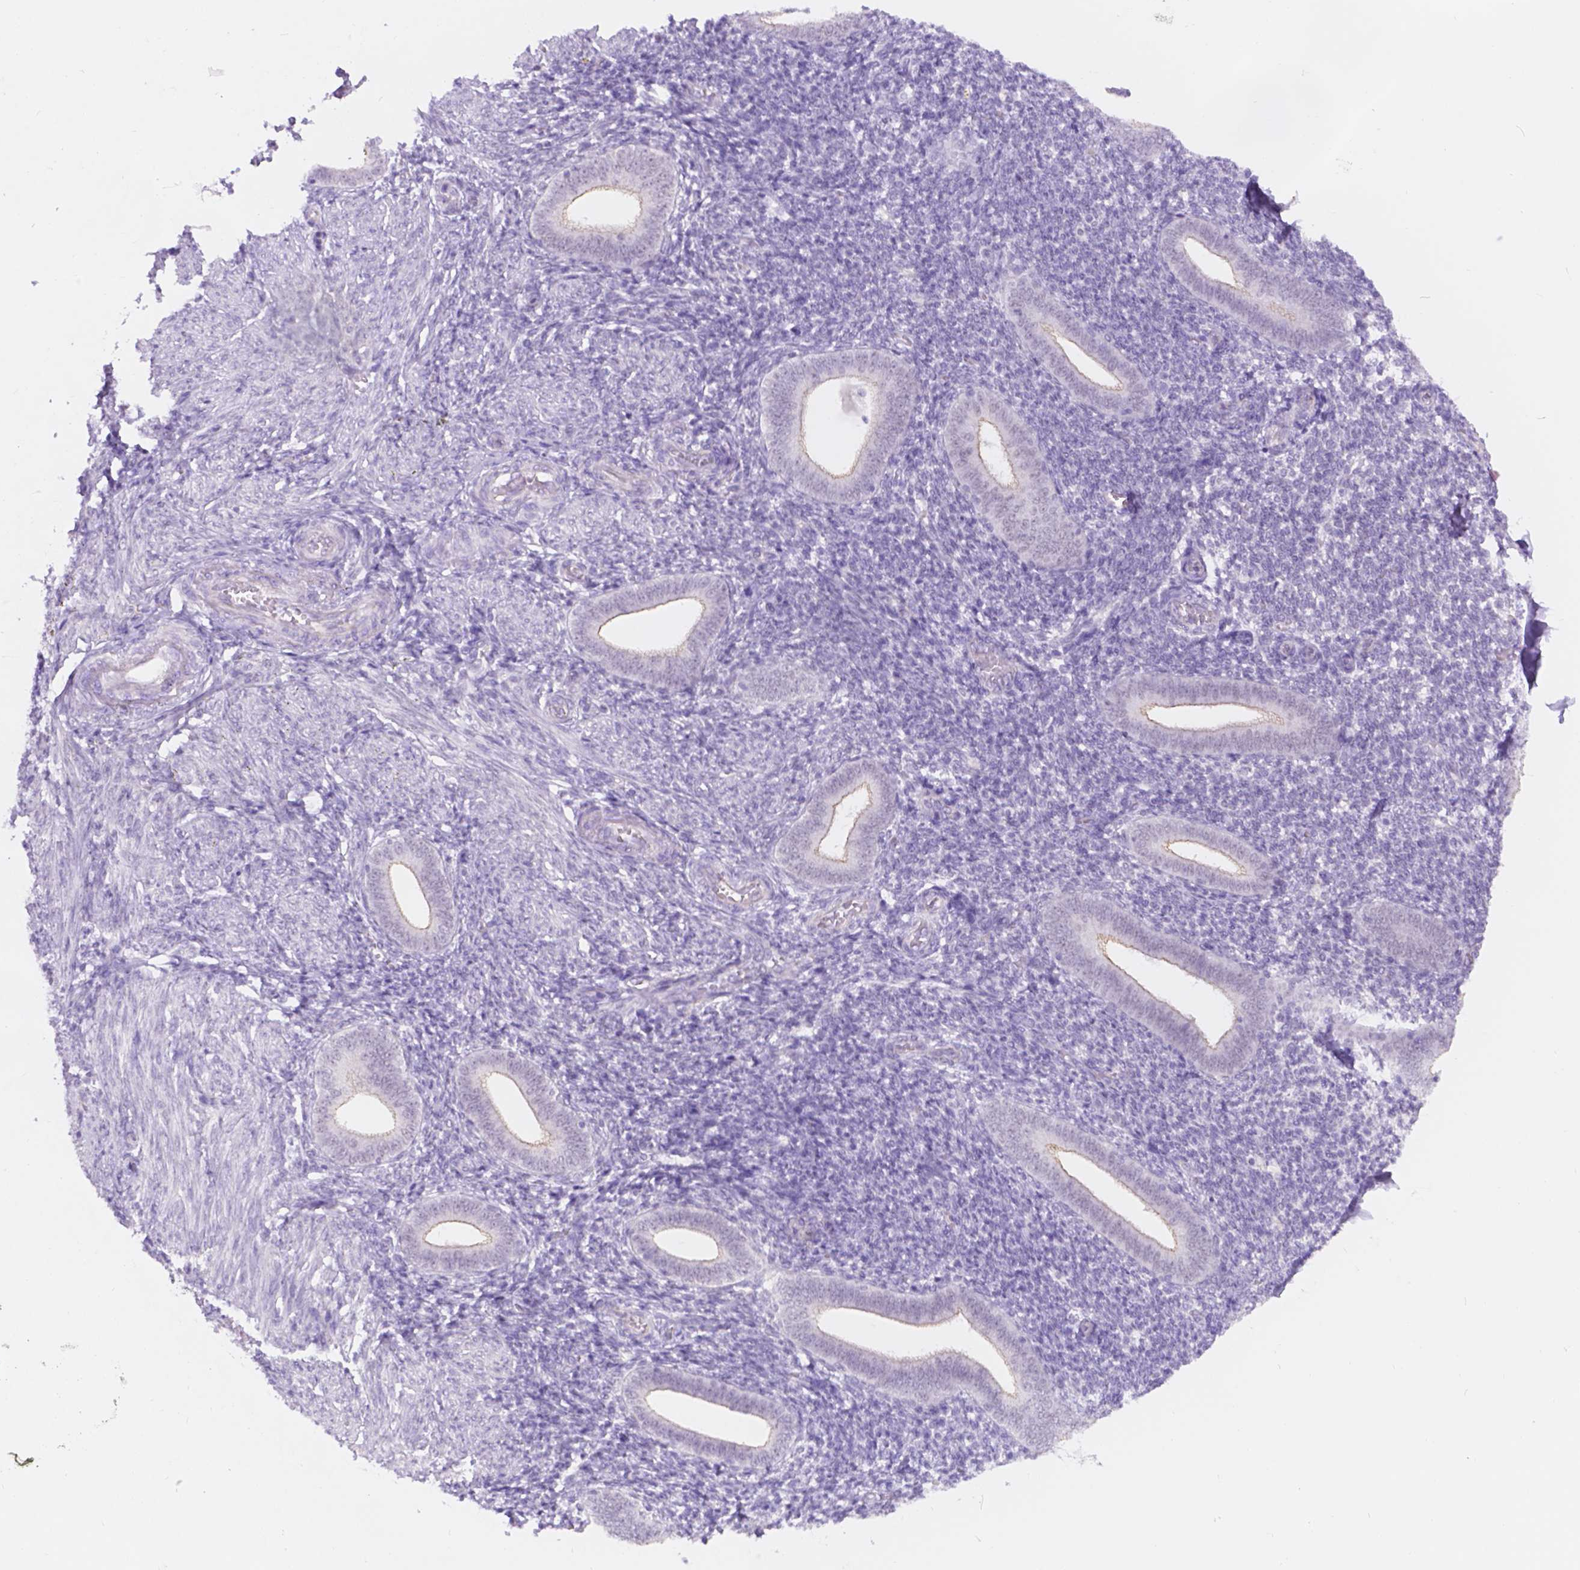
{"staining": {"intensity": "negative", "quantity": "none", "location": "none"}, "tissue": "endometrium", "cell_type": "Cells in endometrial stroma", "image_type": "normal", "snomed": [{"axis": "morphology", "description": "Normal tissue, NOS"}, {"axis": "topography", "description": "Endometrium"}], "caption": "Protein analysis of normal endometrium reveals no significant staining in cells in endometrial stroma.", "gene": "DCC", "patient": {"sex": "female", "age": 25}}